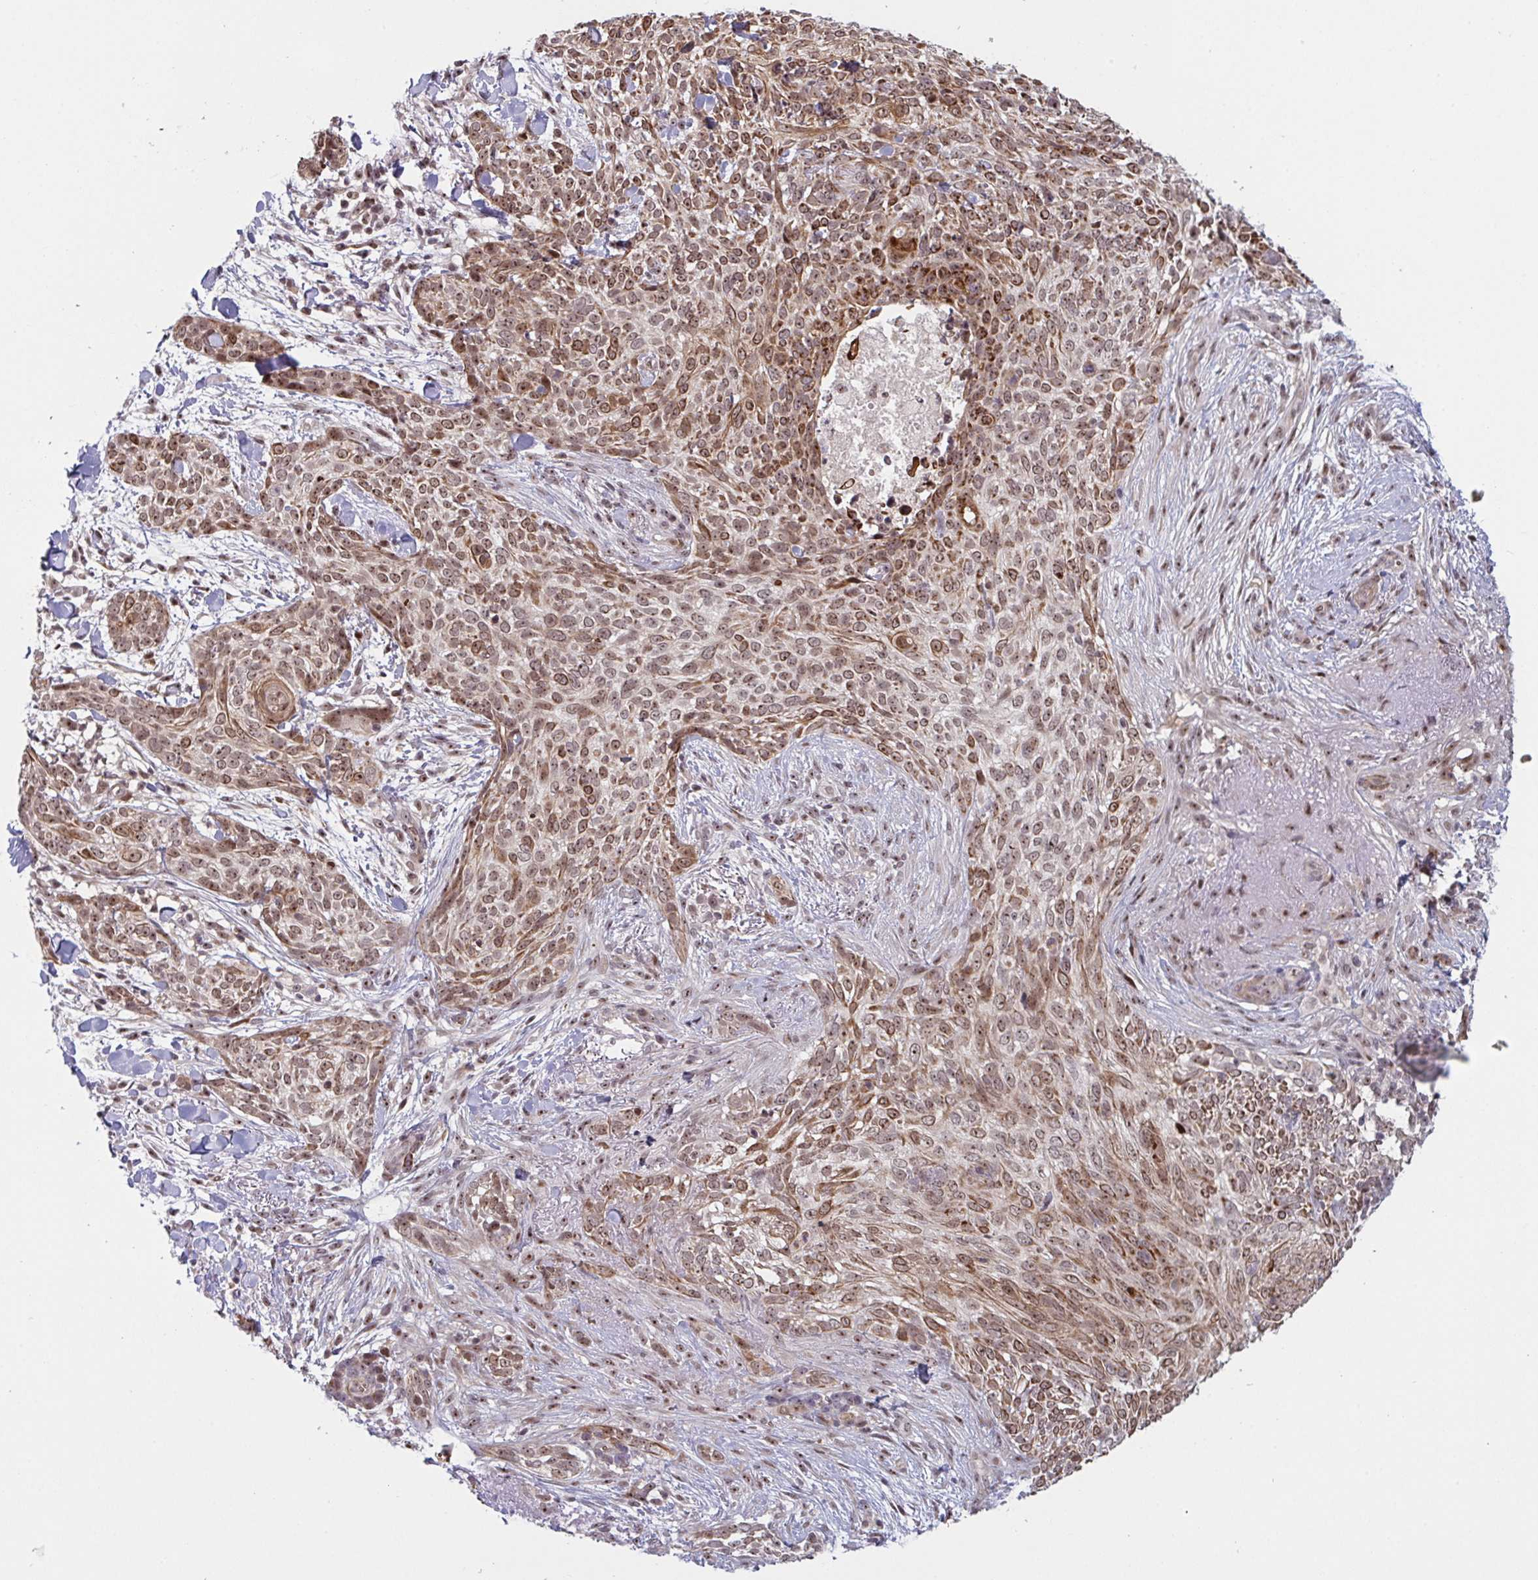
{"staining": {"intensity": "moderate", "quantity": ">75%", "location": "cytoplasmic/membranous,nuclear"}, "tissue": "skin cancer", "cell_type": "Tumor cells", "image_type": "cancer", "snomed": [{"axis": "morphology", "description": "Basal cell carcinoma"}, {"axis": "topography", "description": "Skin"}, {"axis": "topography", "description": "Skin of face"}], "caption": "Approximately >75% of tumor cells in skin cancer (basal cell carcinoma) exhibit moderate cytoplasmic/membranous and nuclear protein positivity as visualized by brown immunohistochemical staining.", "gene": "NLRP13", "patient": {"sex": "female", "age": 90}}